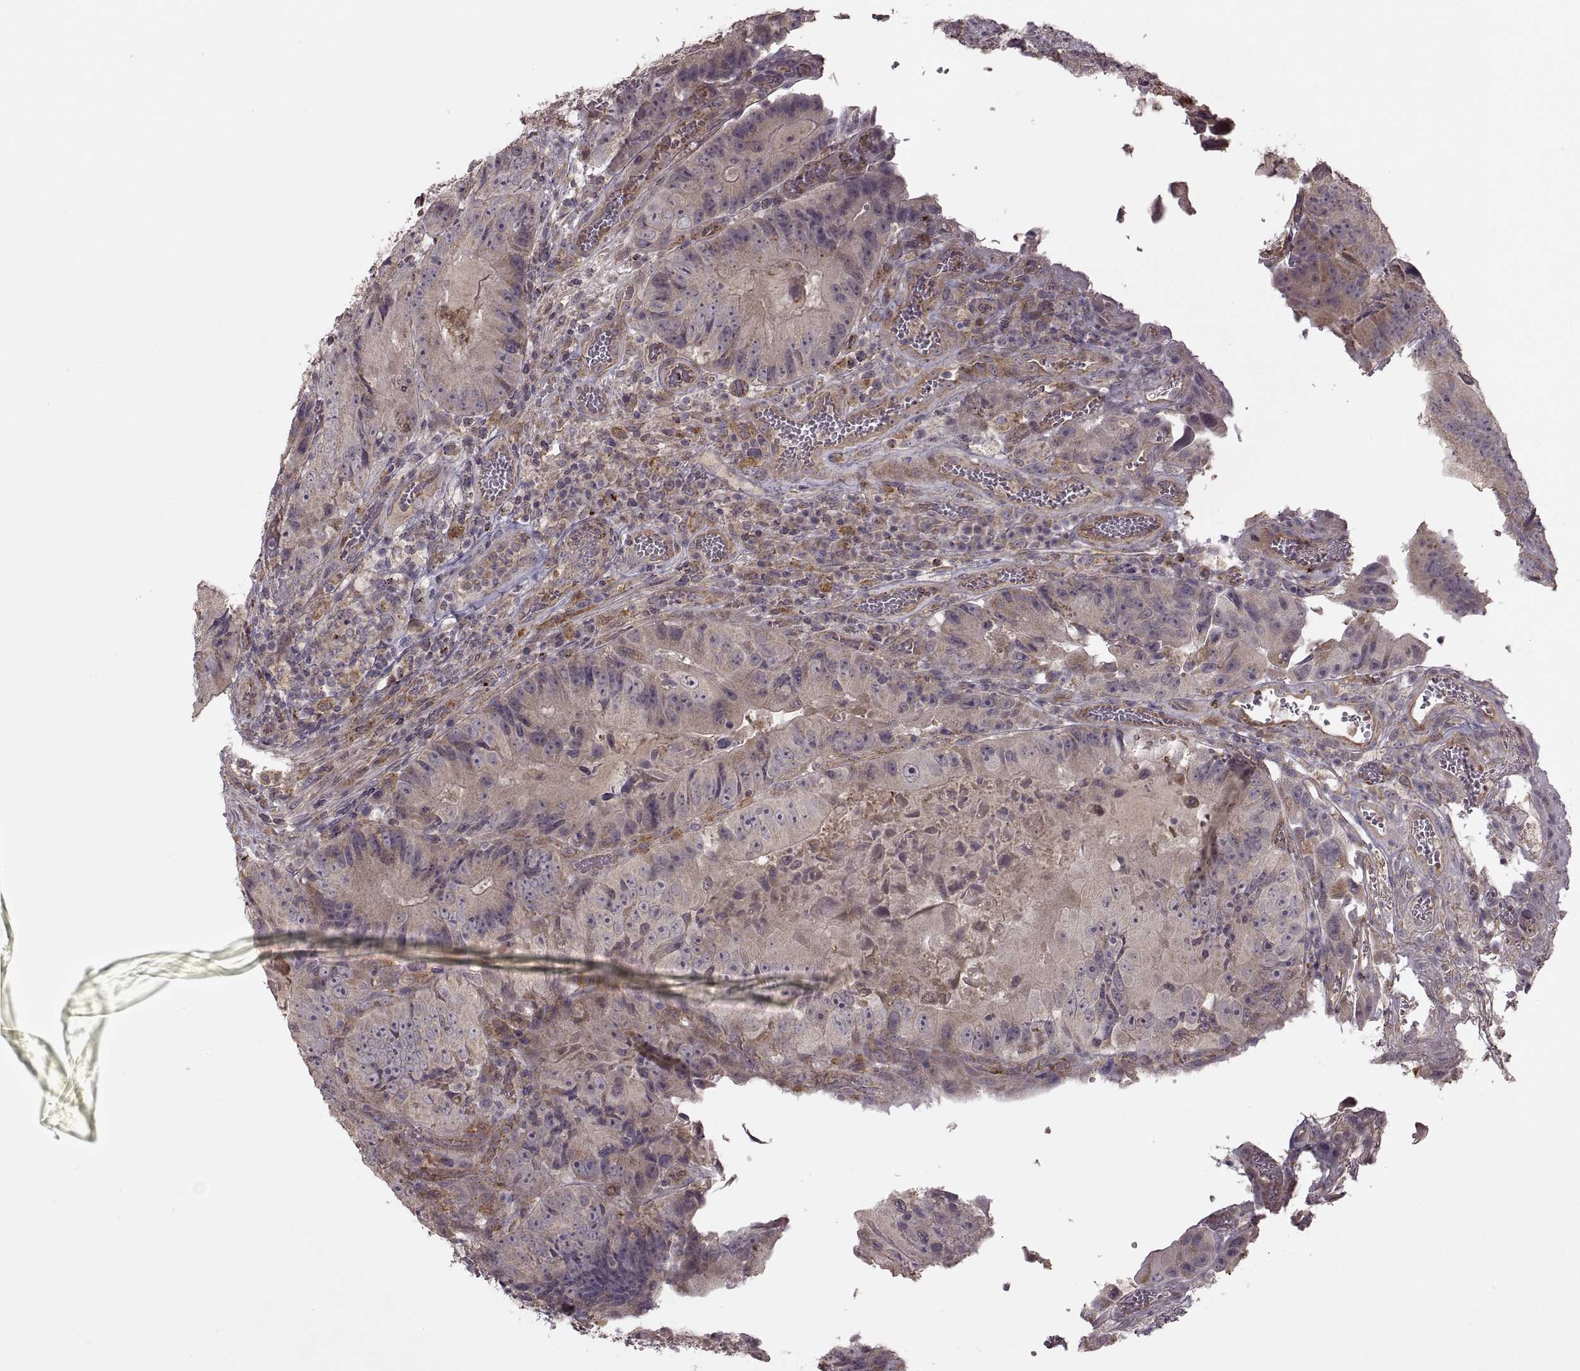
{"staining": {"intensity": "weak", "quantity": ">75%", "location": "cytoplasmic/membranous"}, "tissue": "colorectal cancer", "cell_type": "Tumor cells", "image_type": "cancer", "snomed": [{"axis": "morphology", "description": "Adenocarcinoma, NOS"}, {"axis": "topography", "description": "Colon"}], "caption": "Weak cytoplasmic/membranous positivity for a protein is identified in approximately >75% of tumor cells of adenocarcinoma (colorectal) using IHC.", "gene": "PIERCE1", "patient": {"sex": "female", "age": 86}}